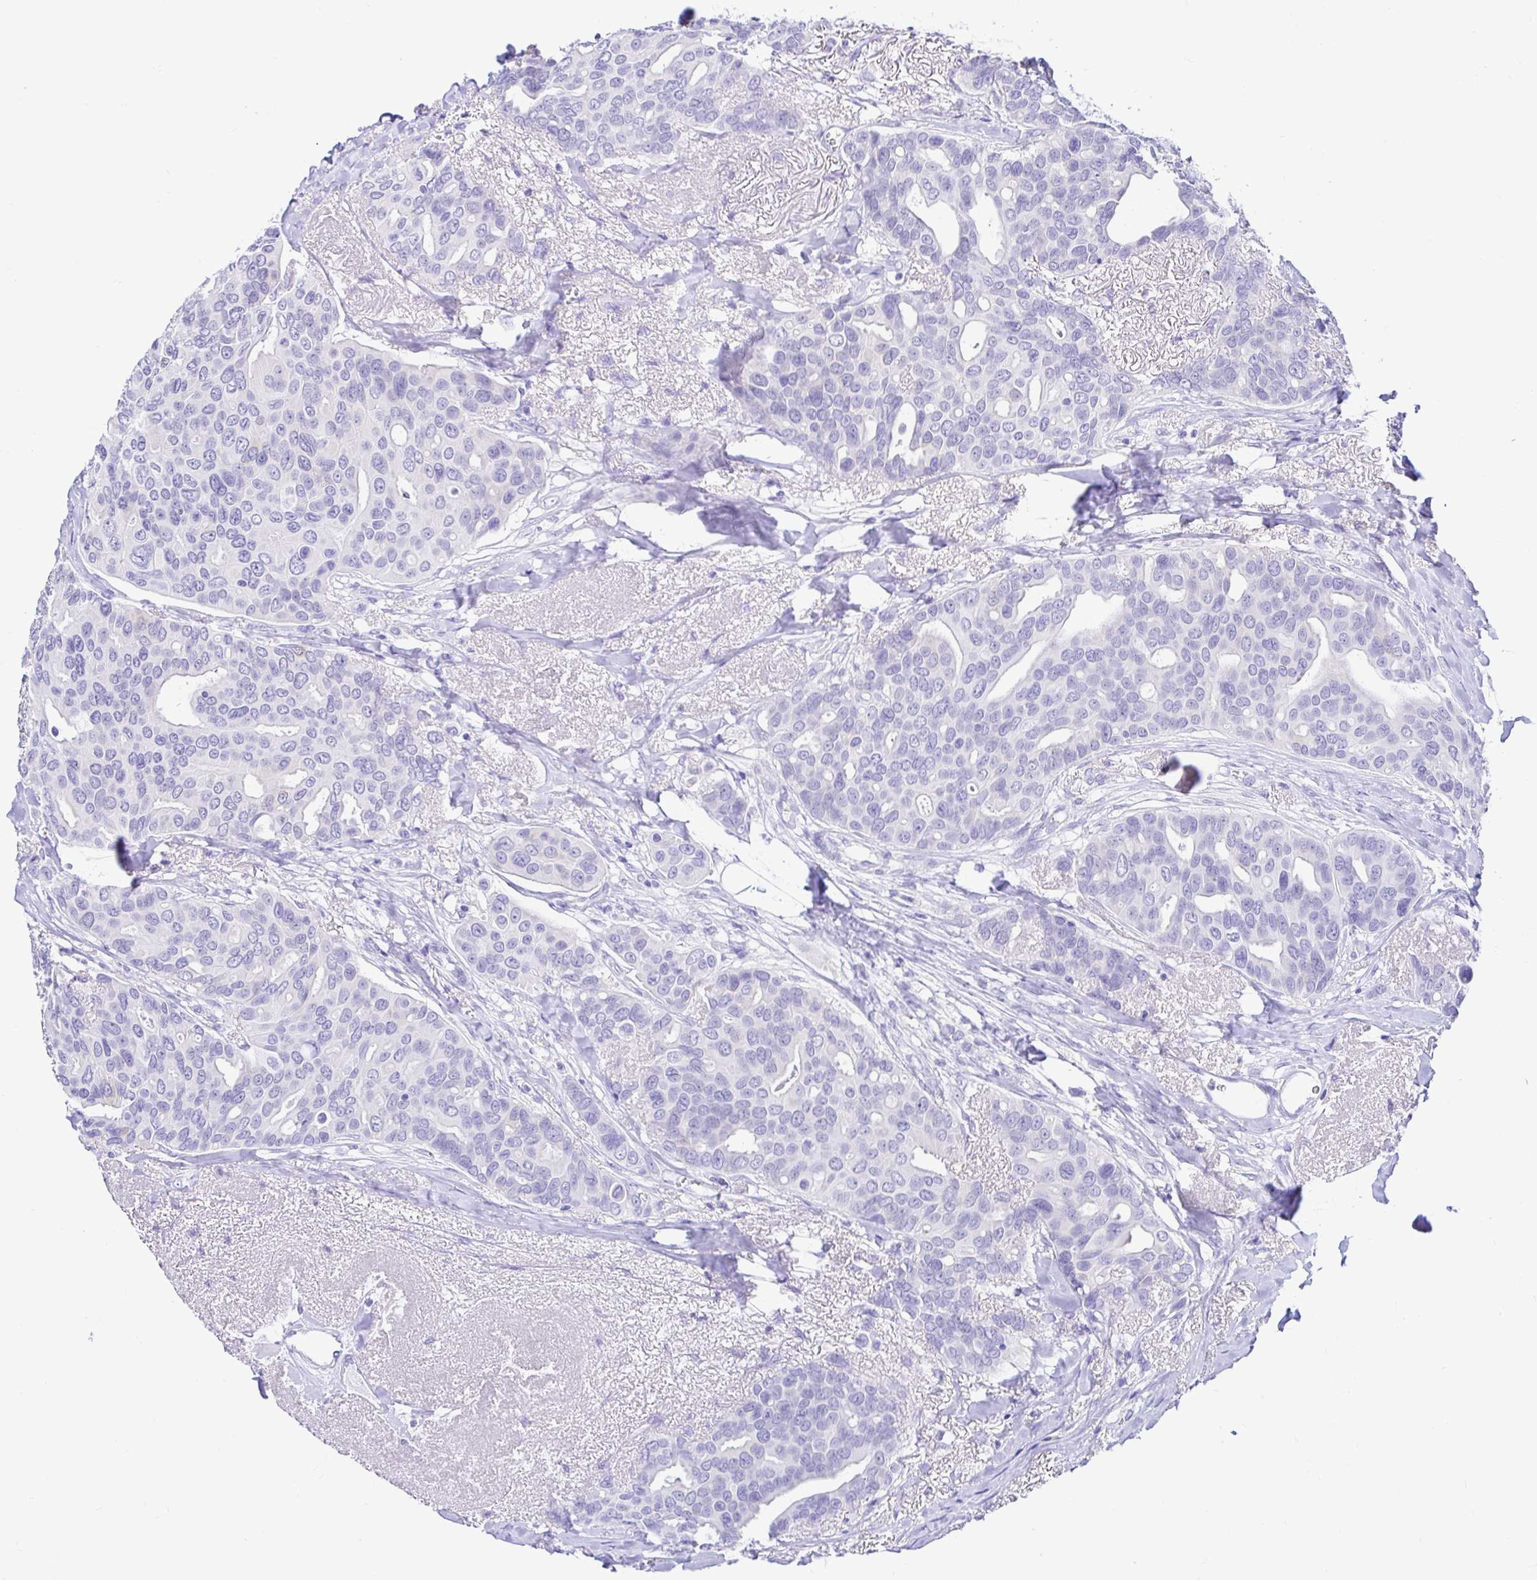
{"staining": {"intensity": "negative", "quantity": "none", "location": "none"}, "tissue": "breast cancer", "cell_type": "Tumor cells", "image_type": "cancer", "snomed": [{"axis": "morphology", "description": "Duct carcinoma"}, {"axis": "topography", "description": "Breast"}], "caption": "There is no significant staining in tumor cells of infiltrating ductal carcinoma (breast).", "gene": "BACE2", "patient": {"sex": "female", "age": 54}}